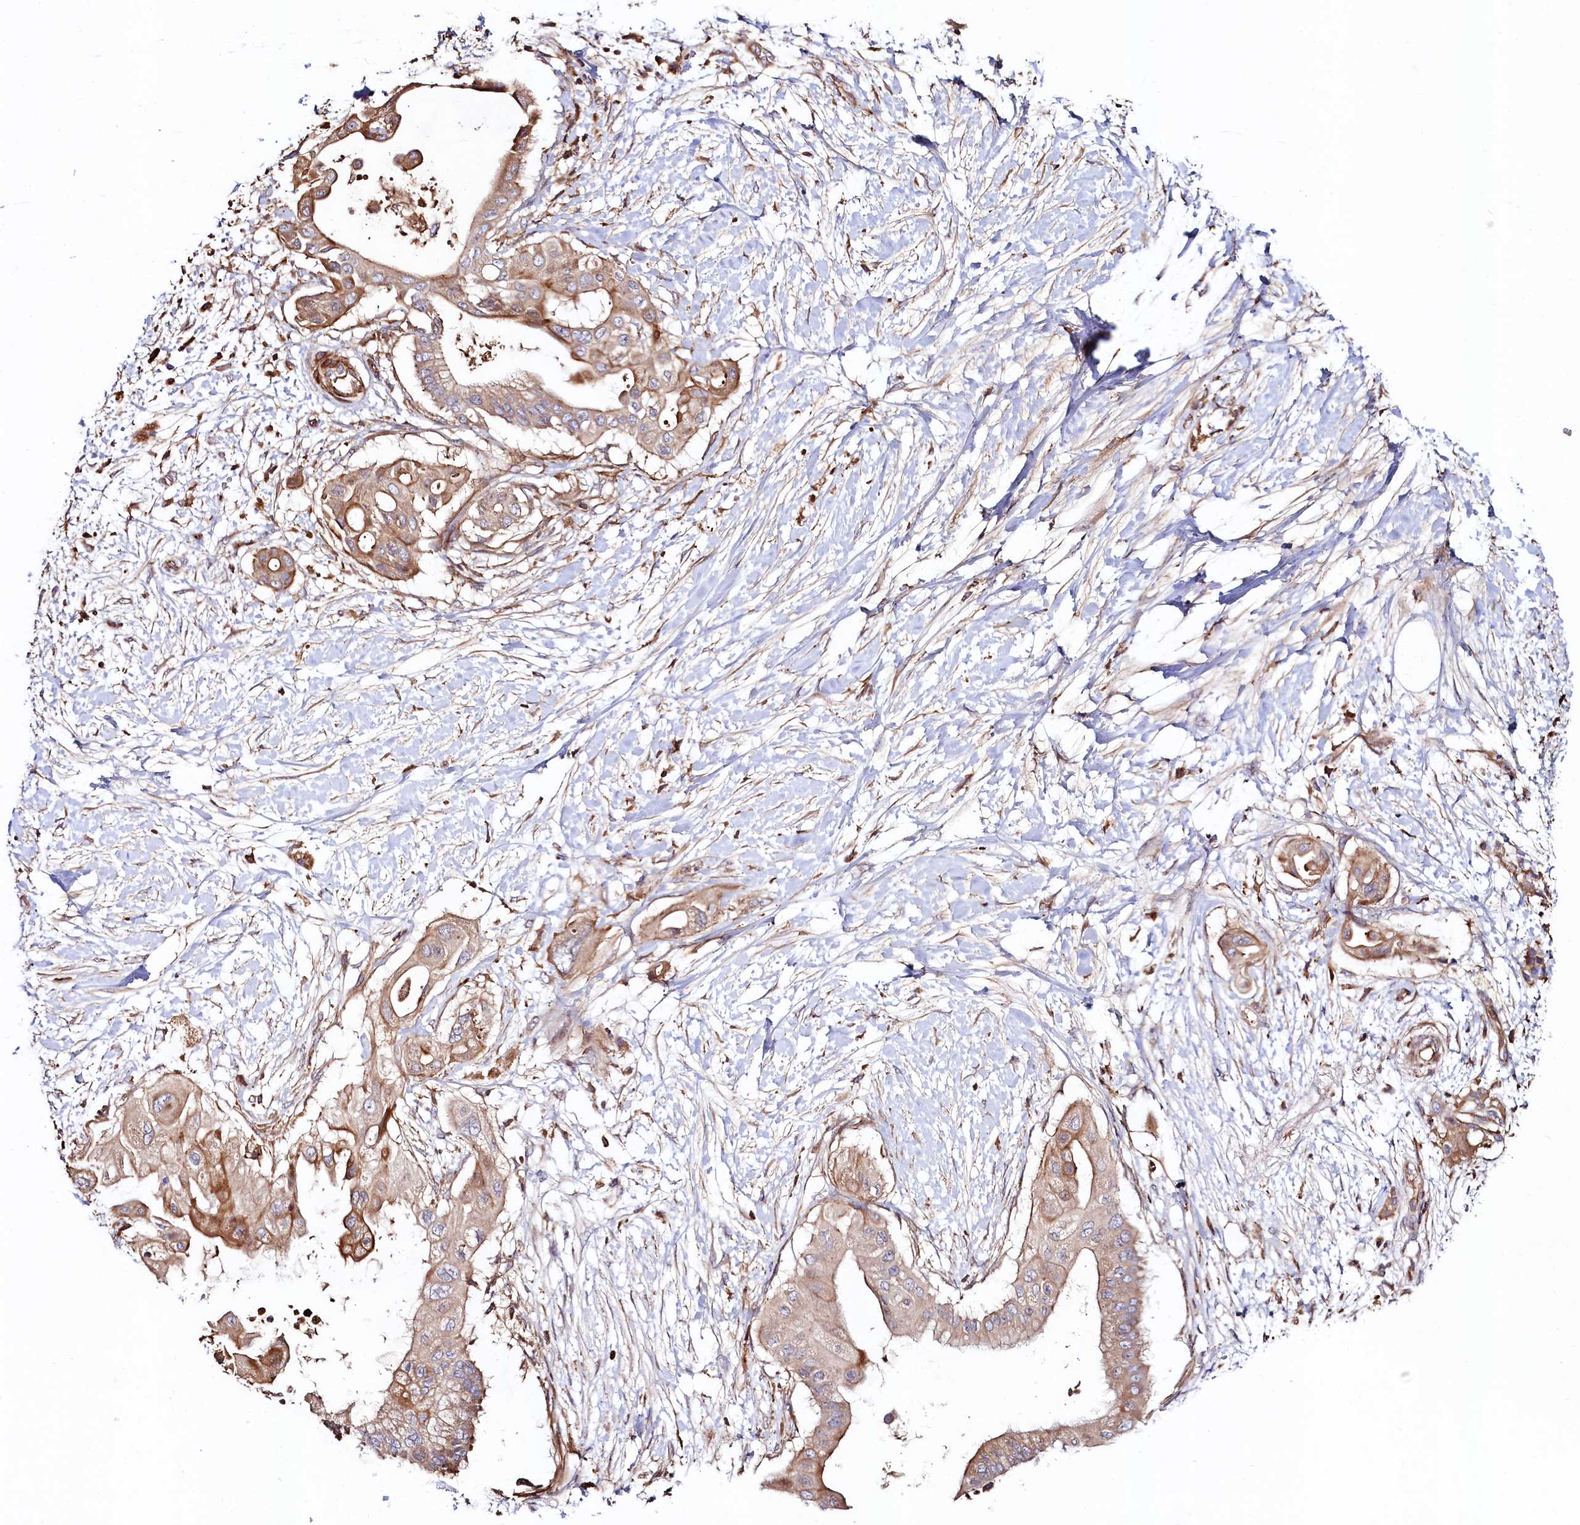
{"staining": {"intensity": "moderate", "quantity": ">75%", "location": "cytoplasmic/membranous"}, "tissue": "pancreatic cancer", "cell_type": "Tumor cells", "image_type": "cancer", "snomed": [{"axis": "morphology", "description": "Adenocarcinoma, NOS"}, {"axis": "topography", "description": "Pancreas"}], "caption": "Immunohistochemical staining of human pancreatic cancer (adenocarcinoma) demonstrates moderate cytoplasmic/membranous protein staining in about >75% of tumor cells.", "gene": "KLHDC4", "patient": {"sex": "male", "age": 68}}